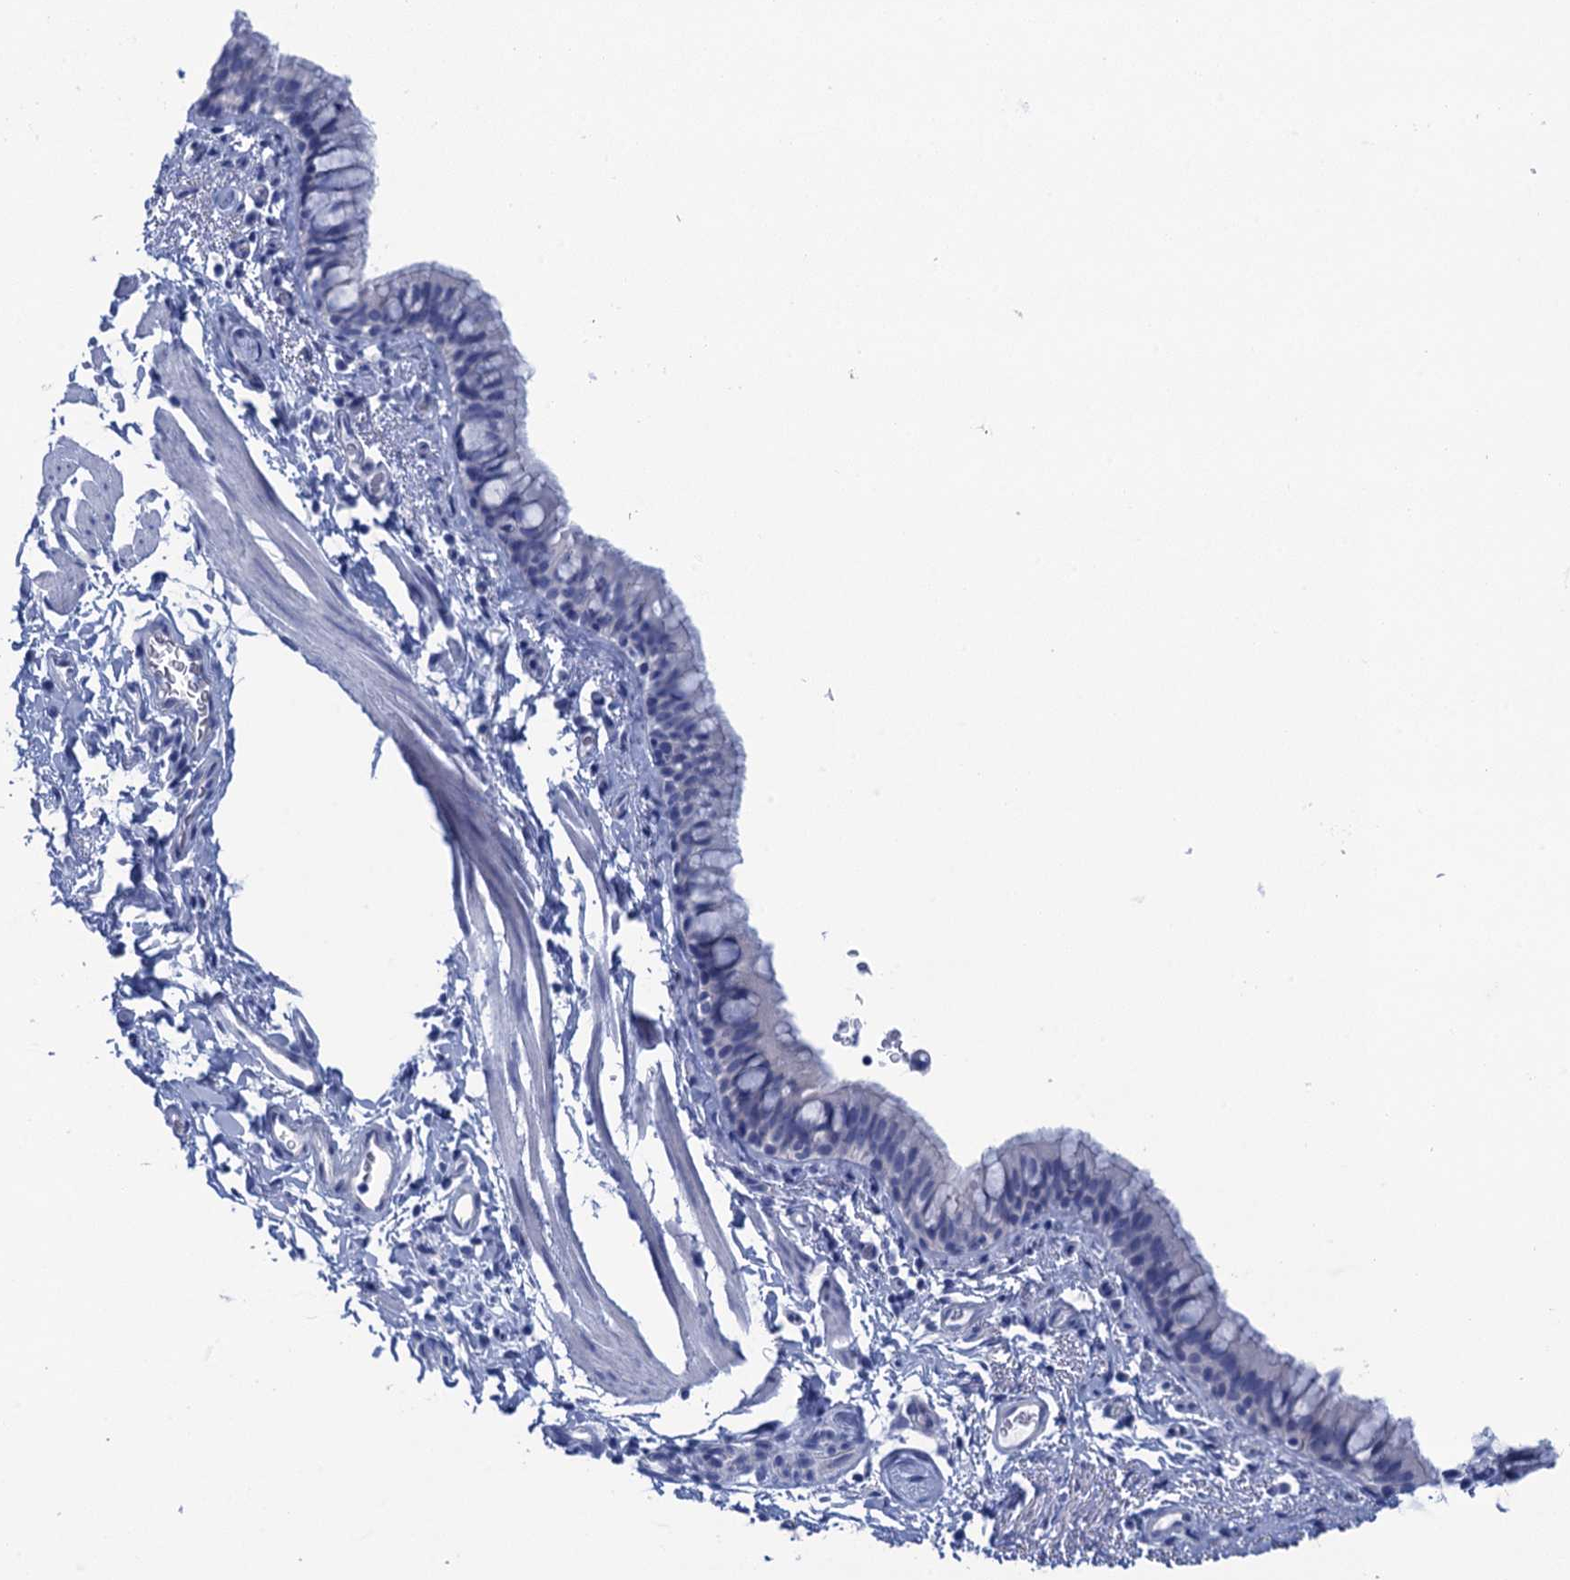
{"staining": {"intensity": "negative", "quantity": "none", "location": "none"}, "tissue": "bronchus", "cell_type": "Respiratory epithelial cells", "image_type": "normal", "snomed": [{"axis": "morphology", "description": "Normal tissue, NOS"}, {"axis": "topography", "description": "Cartilage tissue"}, {"axis": "topography", "description": "Bronchus"}], "caption": "Immunohistochemistry of benign human bronchus demonstrates no staining in respiratory epithelial cells. (Stains: DAB (3,3'-diaminobenzidine) immunohistochemistry with hematoxylin counter stain, Microscopy: brightfield microscopy at high magnification).", "gene": "CALML5", "patient": {"sex": "female", "age": 36}}